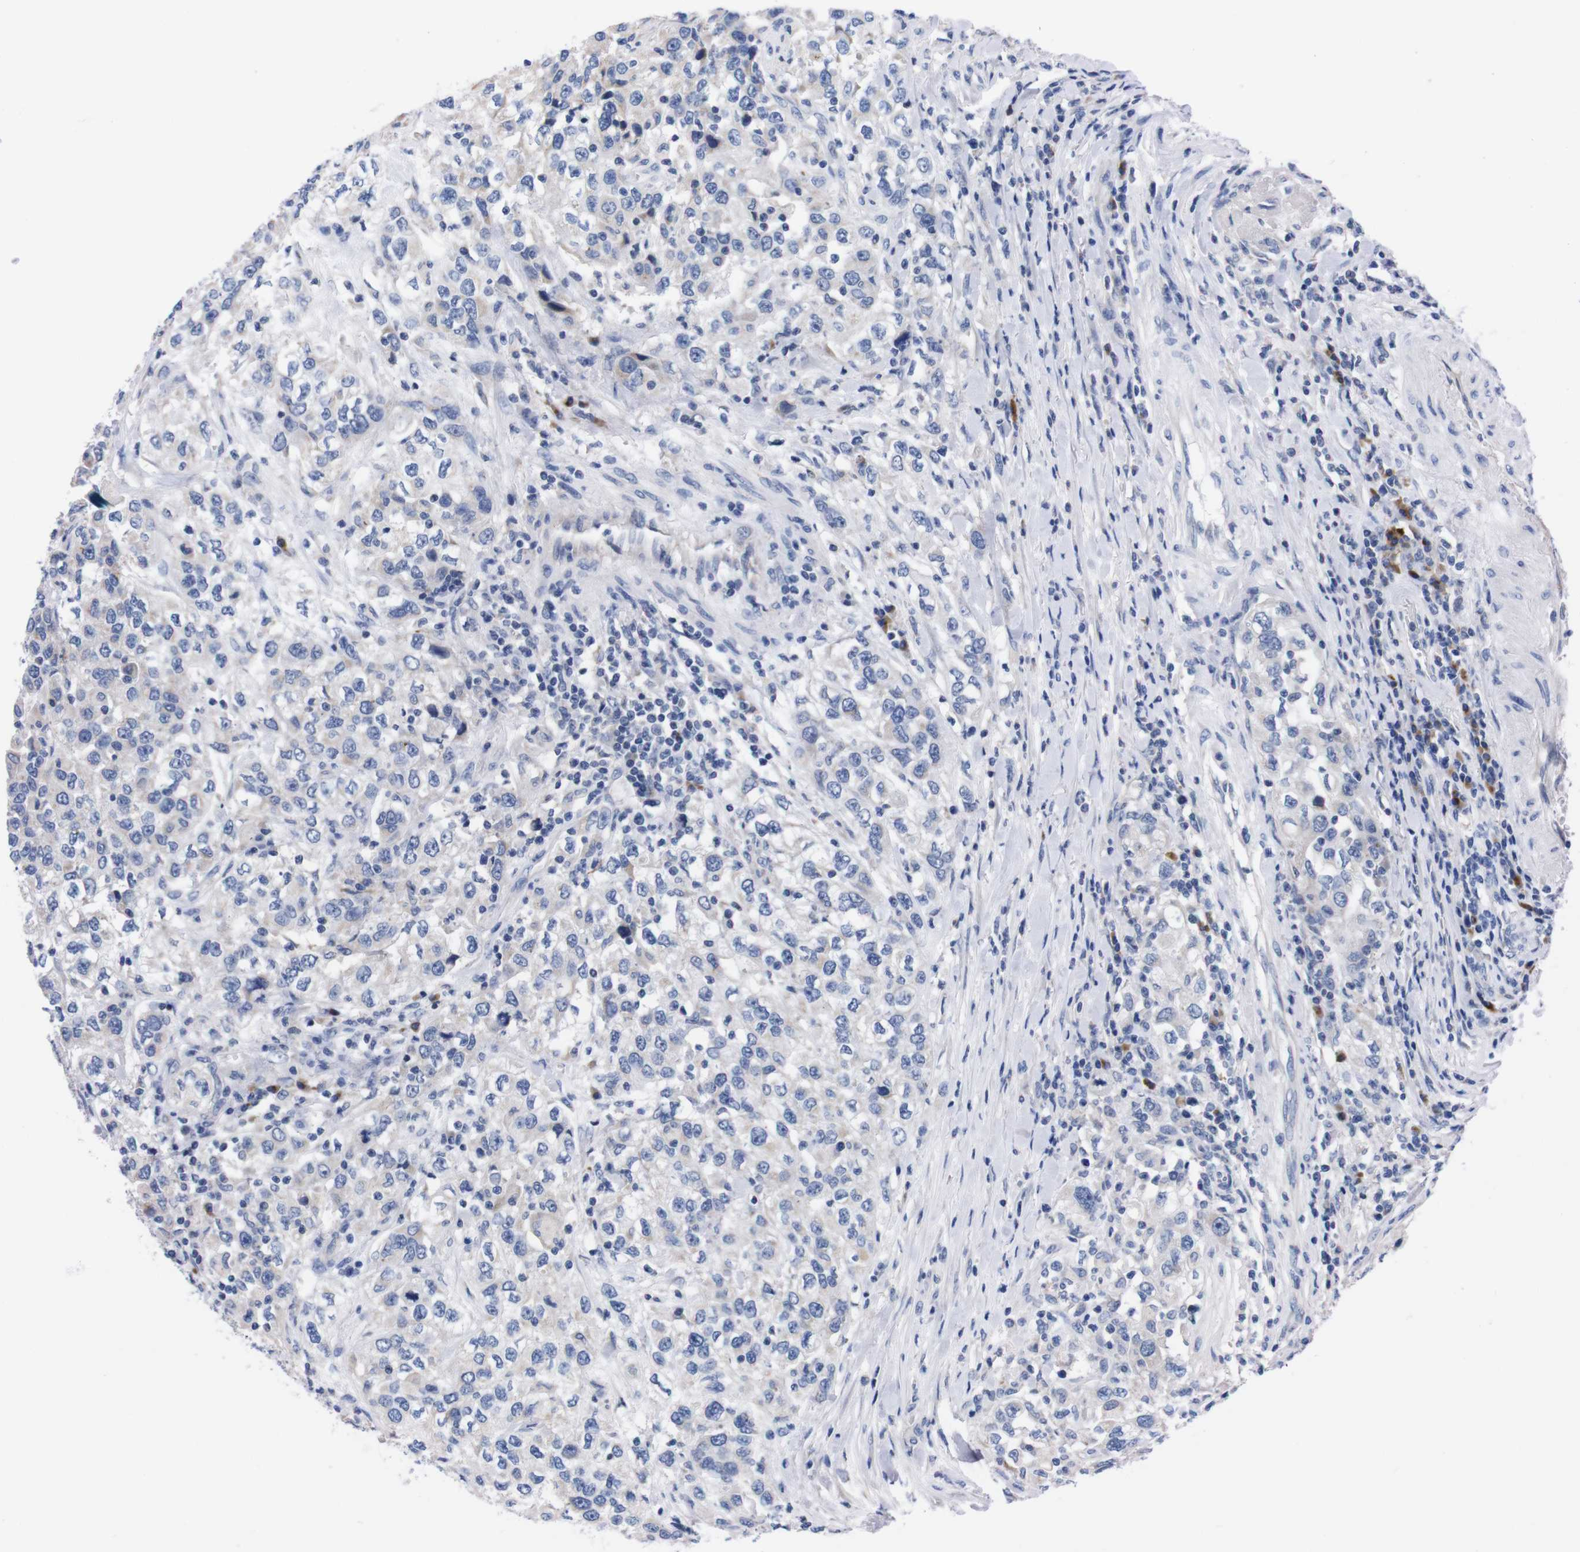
{"staining": {"intensity": "negative", "quantity": "none", "location": "none"}, "tissue": "urothelial cancer", "cell_type": "Tumor cells", "image_type": "cancer", "snomed": [{"axis": "morphology", "description": "Urothelial carcinoma, High grade"}, {"axis": "topography", "description": "Urinary bladder"}], "caption": "Protein analysis of high-grade urothelial carcinoma reveals no significant staining in tumor cells.", "gene": "FAM210A", "patient": {"sex": "female", "age": 80}}